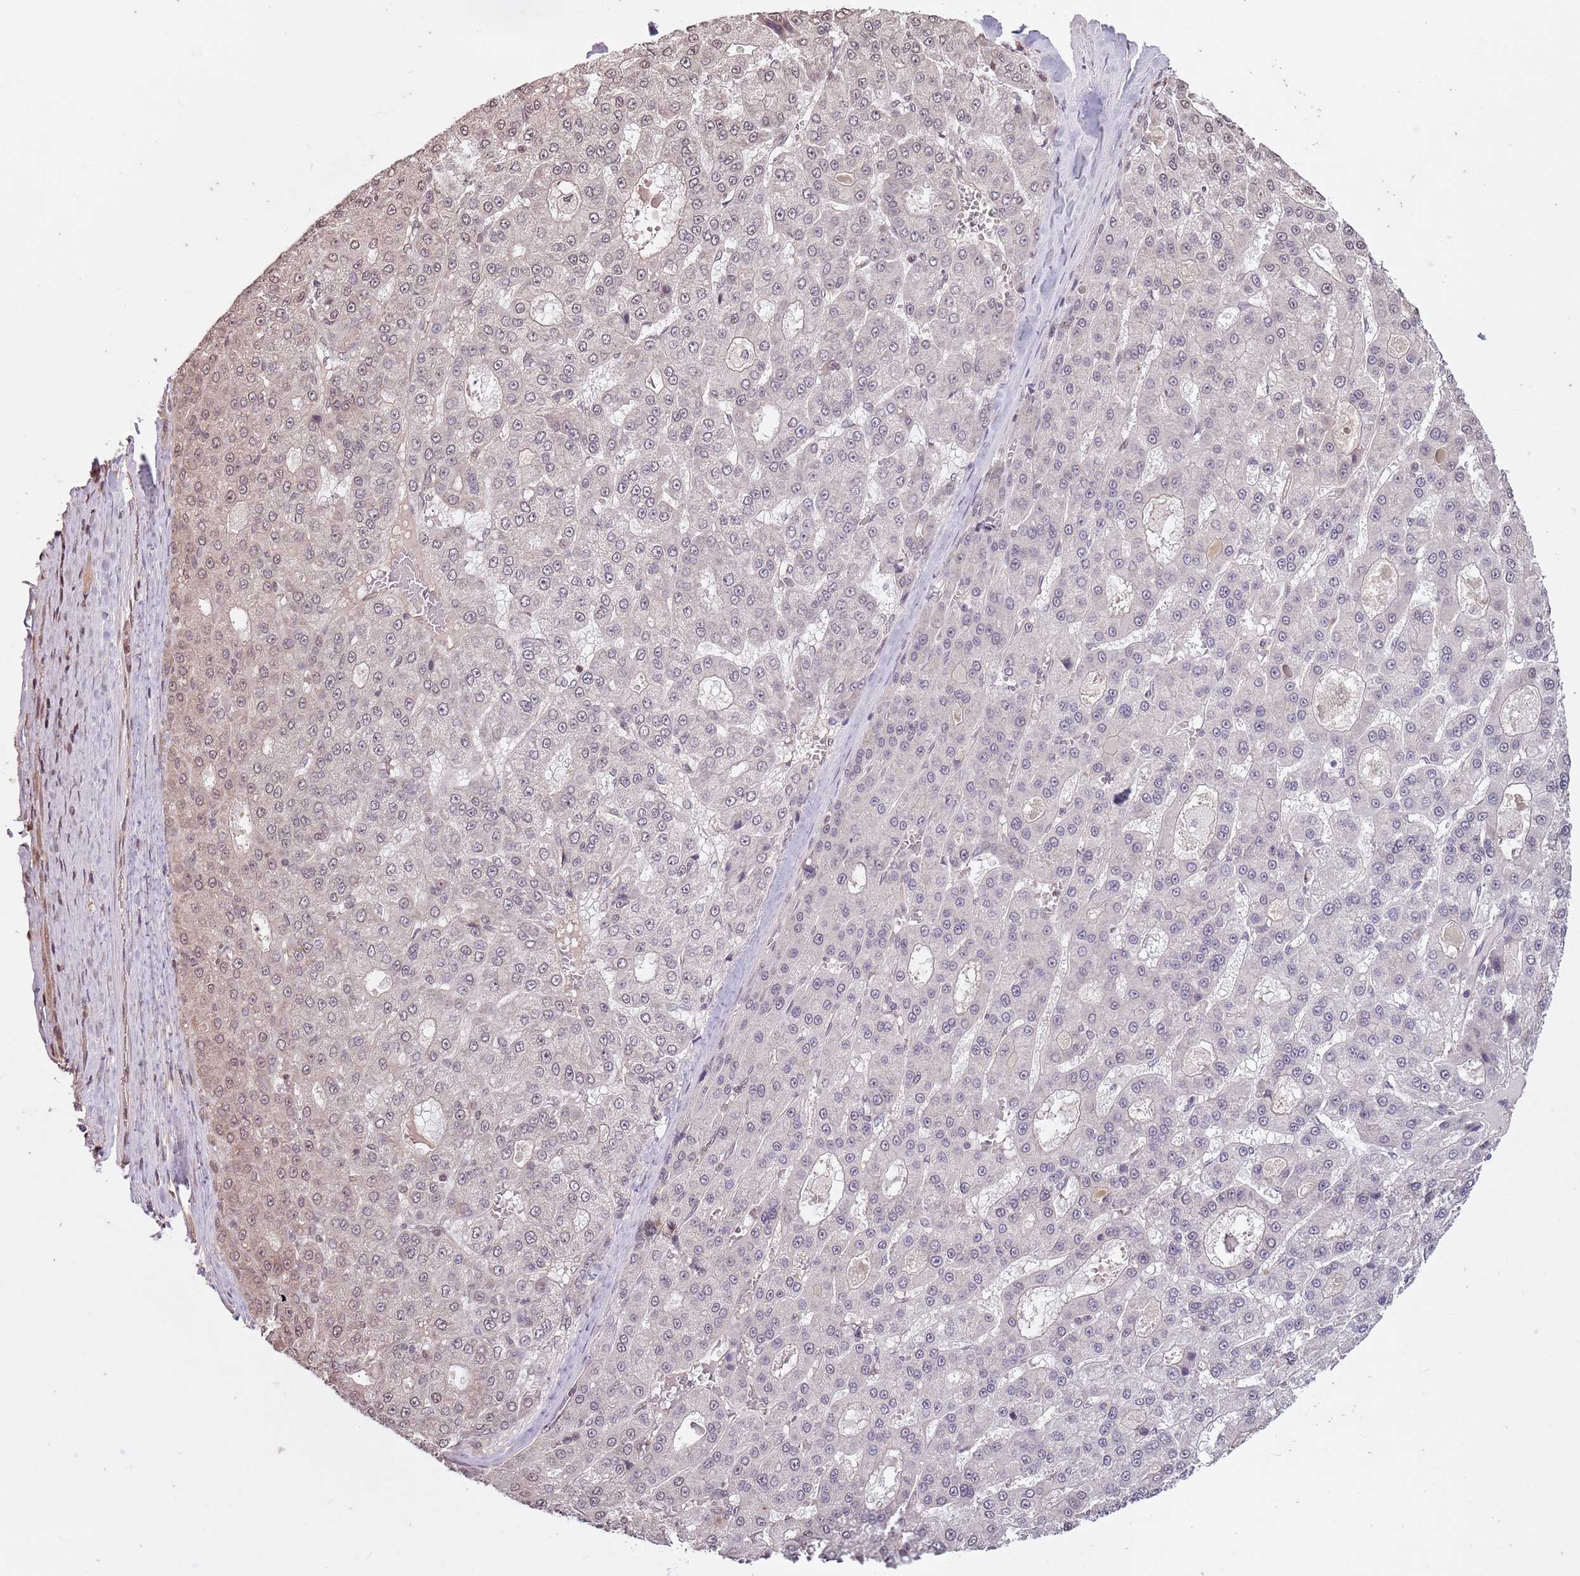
{"staining": {"intensity": "weak", "quantity": "<25%", "location": "cytoplasmic/membranous,nuclear"}, "tissue": "liver cancer", "cell_type": "Tumor cells", "image_type": "cancer", "snomed": [{"axis": "morphology", "description": "Carcinoma, Hepatocellular, NOS"}, {"axis": "topography", "description": "Liver"}], "caption": "Histopathology image shows no significant protein expression in tumor cells of liver cancer (hepatocellular carcinoma).", "gene": "CAPN9", "patient": {"sex": "male", "age": 70}}